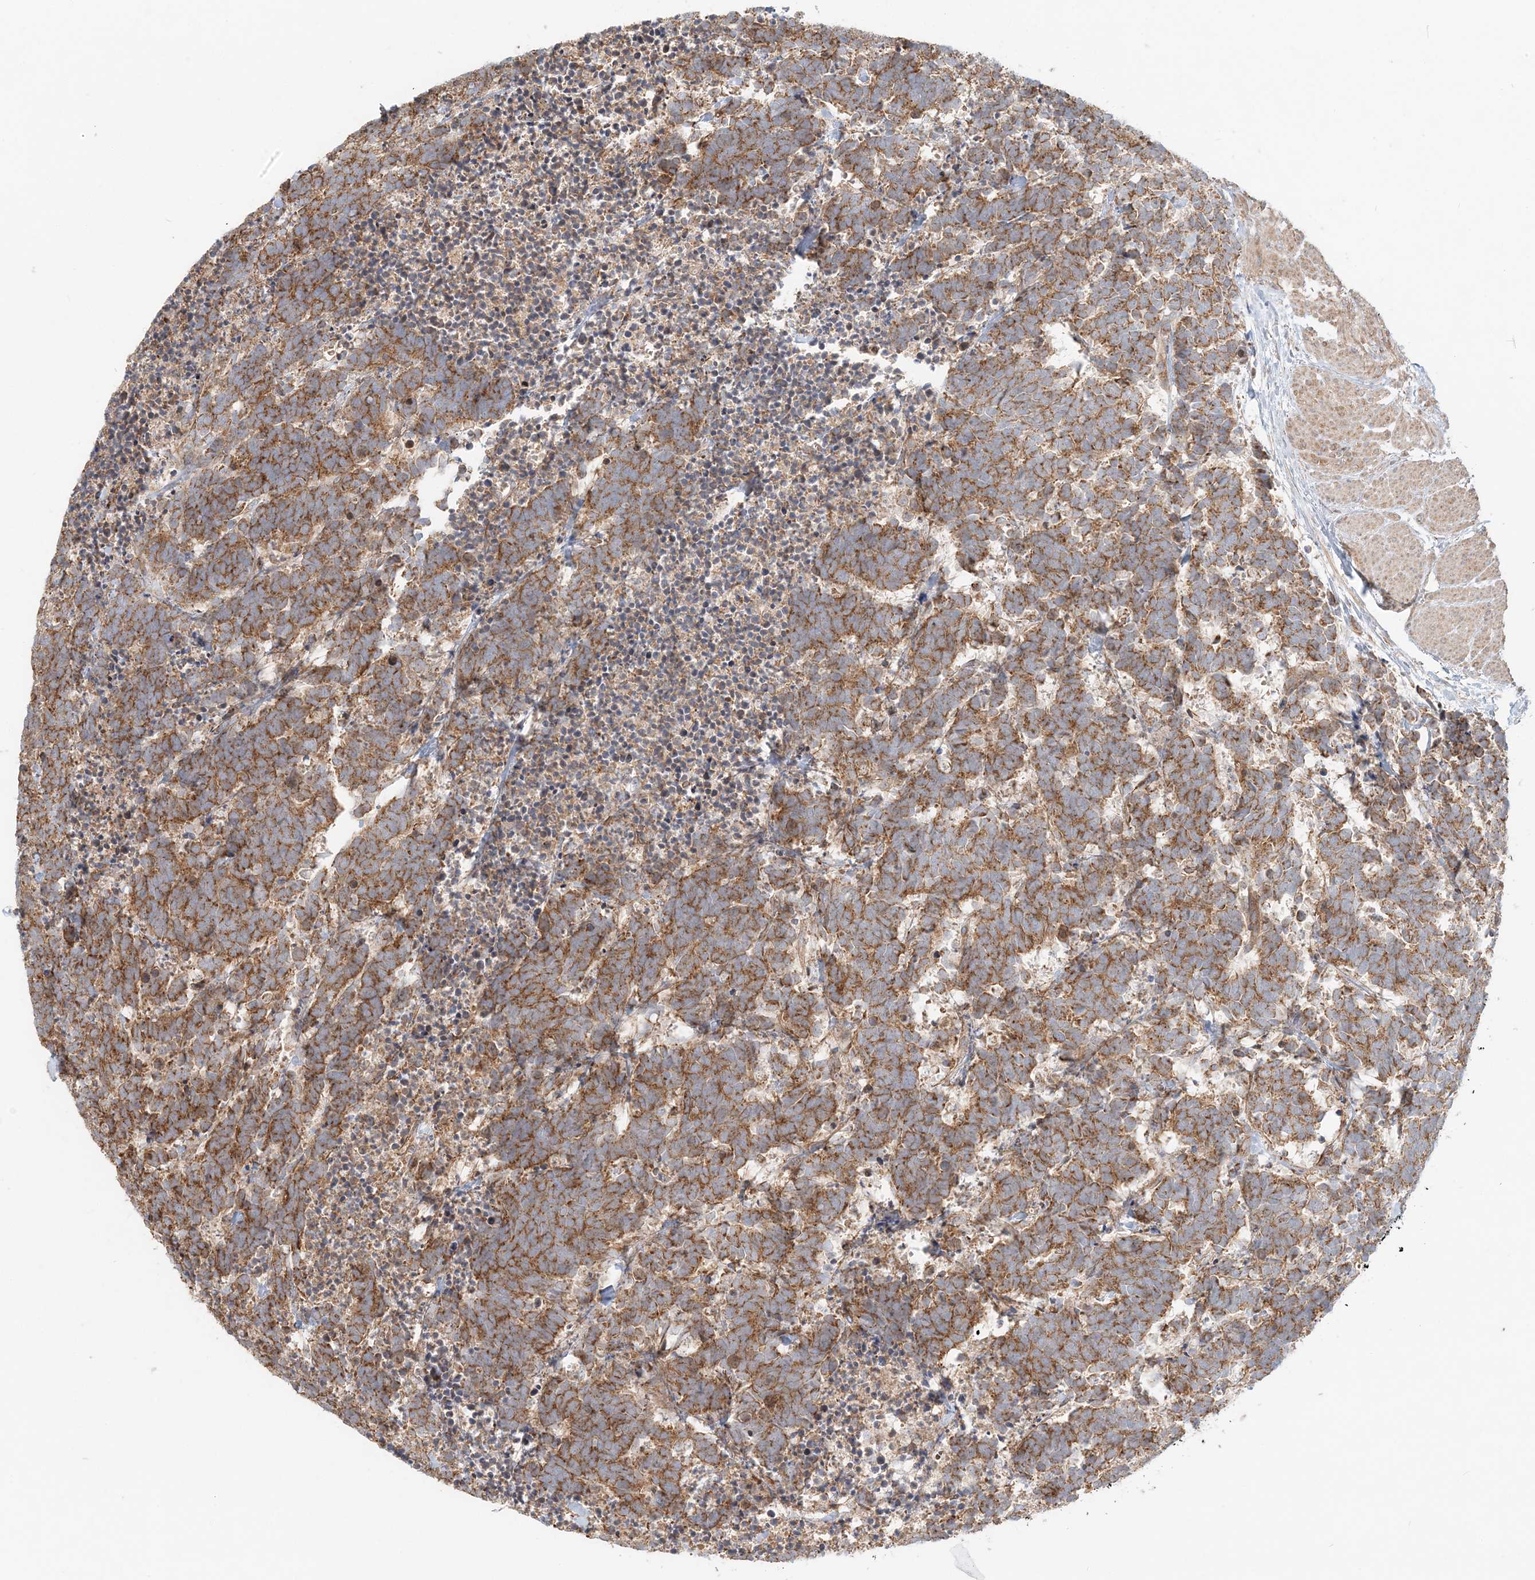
{"staining": {"intensity": "moderate", "quantity": ">75%", "location": "cytoplasmic/membranous"}, "tissue": "carcinoid", "cell_type": "Tumor cells", "image_type": "cancer", "snomed": [{"axis": "morphology", "description": "Carcinoma, NOS"}, {"axis": "morphology", "description": "Carcinoid, malignant, NOS"}, {"axis": "topography", "description": "Urinary bladder"}], "caption": "A high-resolution histopathology image shows immunohistochemistry (IHC) staining of carcinoid, which reveals moderate cytoplasmic/membranous expression in about >75% of tumor cells.", "gene": "KIAA0232", "patient": {"sex": "male", "age": 57}}